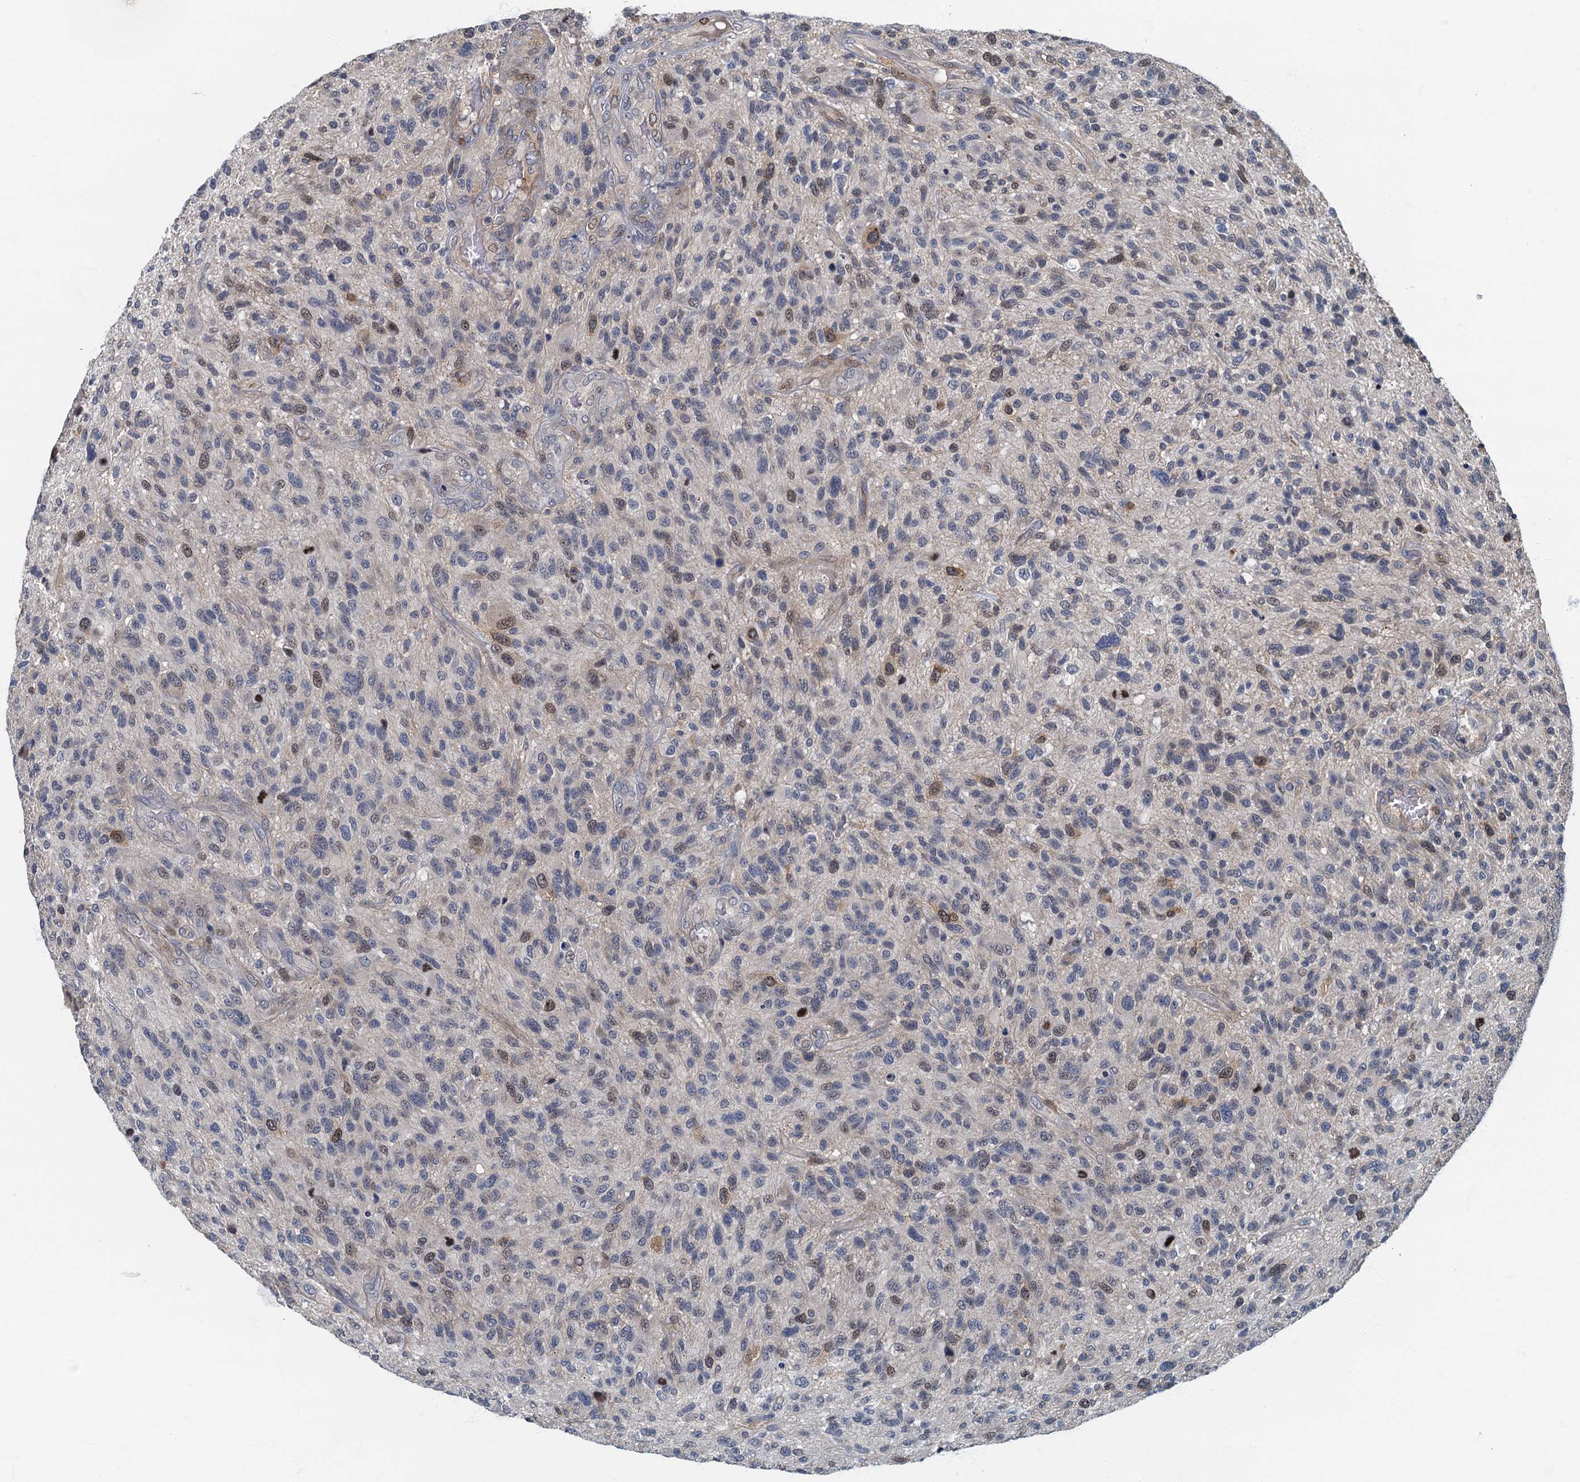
{"staining": {"intensity": "negative", "quantity": "none", "location": "none"}, "tissue": "glioma", "cell_type": "Tumor cells", "image_type": "cancer", "snomed": [{"axis": "morphology", "description": "Glioma, malignant, High grade"}, {"axis": "topography", "description": "Brain"}], "caption": "An immunohistochemistry histopathology image of glioma is shown. There is no staining in tumor cells of glioma.", "gene": "CKAP2L", "patient": {"sex": "male", "age": 47}}